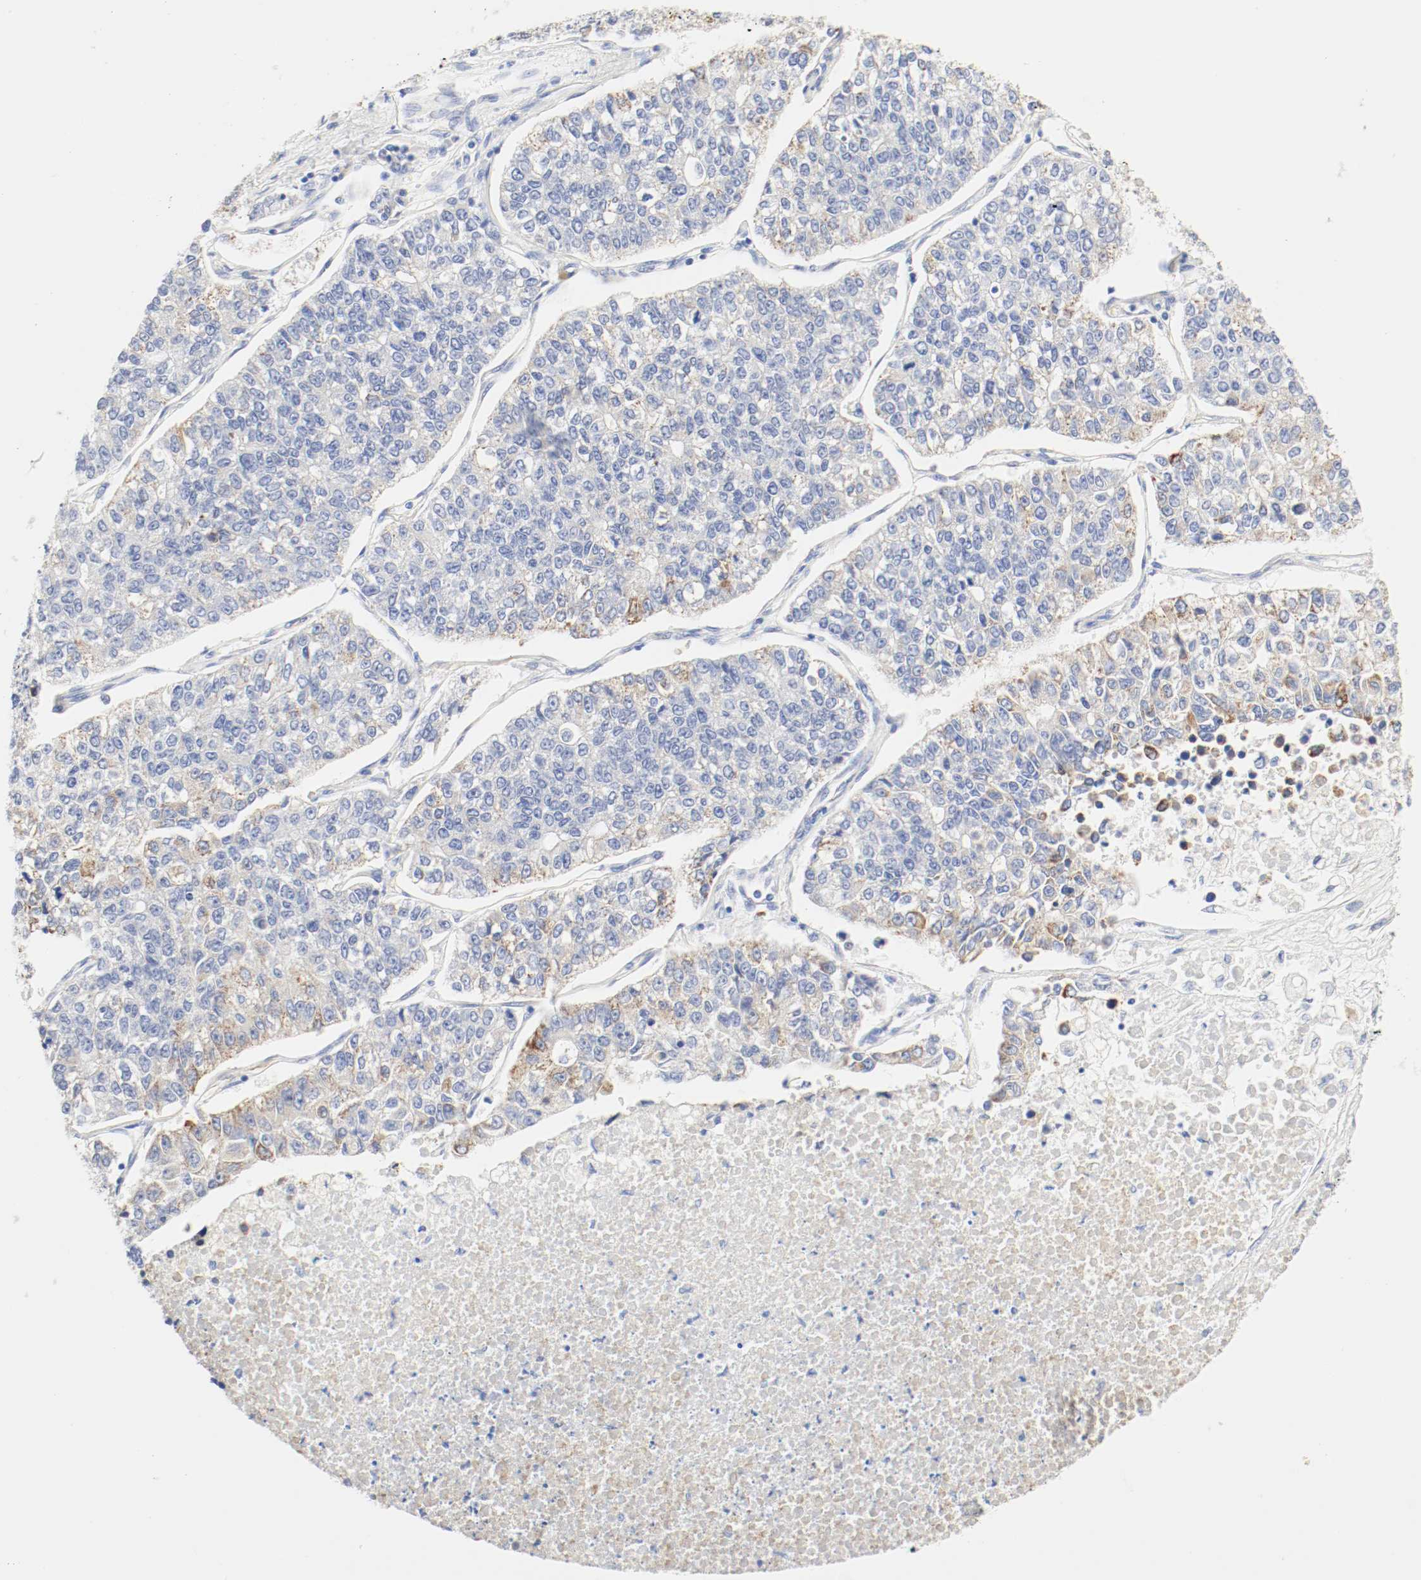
{"staining": {"intensity": "moderate", "quantity": "<25%", "location": "cytoplasmic/membranous"}, "tissue": "lung cancer", "cell_type": "Tumor cells", "image_type": "cancer", "snomed": [{"axis": "morphology", "description": "Adenocarcinoma, NOS"}, {"axis": "topography", "description": "Lung"}], "caption": "An immunohistochemistry histopathology image of neoplastic tissue is shown. Protein staining in brown shows moderate cytoplasmic/membranous positivity in lung cancer (adenocarcinoma) within tumor cells.", "gene": "GIT1", "patient": {"sex": "male", "age": 49}}